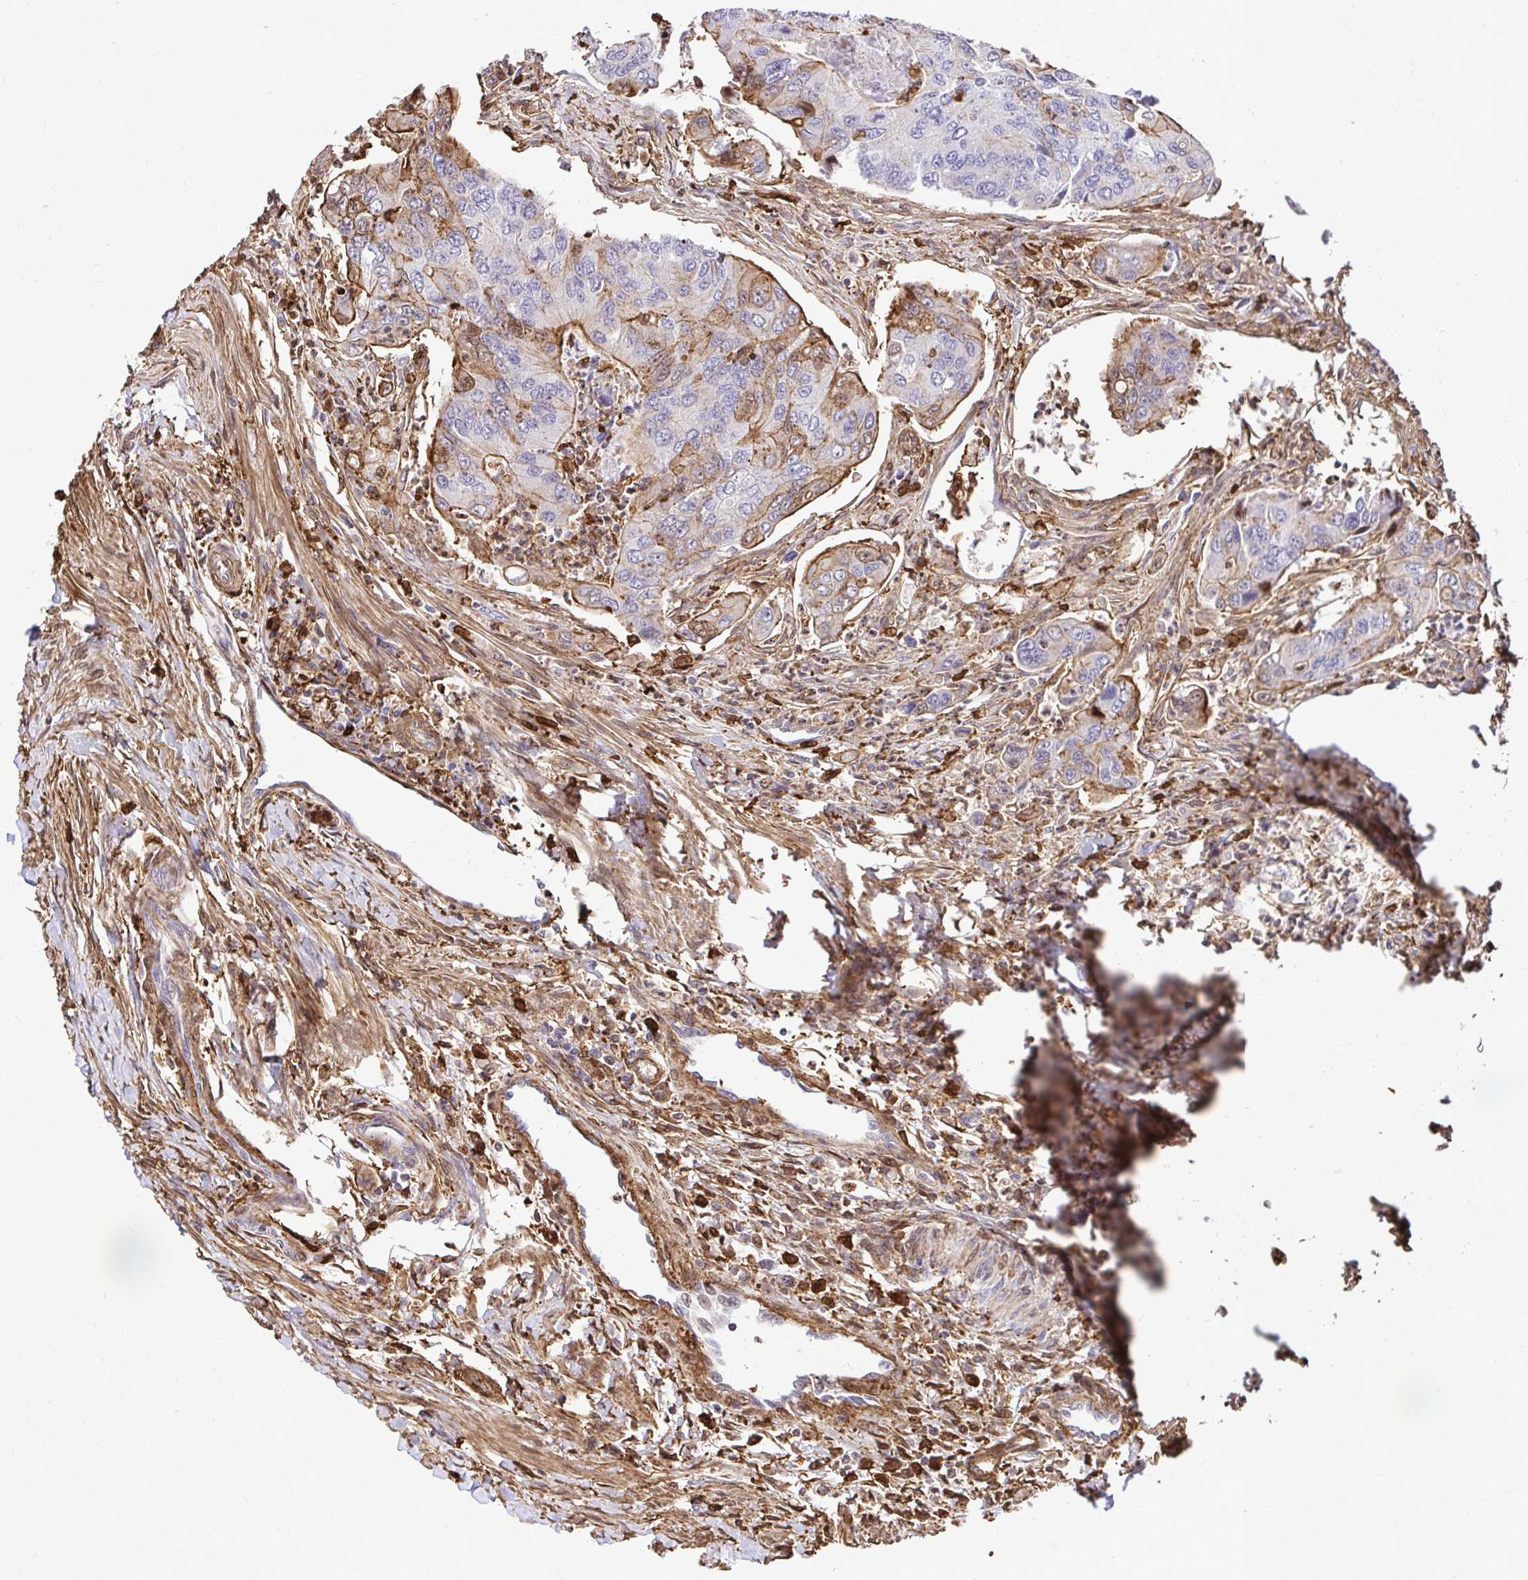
{"staining": {"intensity": "moderate", "quantity": "<25%", "location": "cytoplasmic/membranous"}, "tissue": "colorectal cancer", "cell_type": "Tumor cells", "image_type": "cancer", "snomed": [{"axis": "morphology", "description": "Adenocarcinoma, NOS"}, {"axis": "topography", "description": "Colon"}], "caption": "Moderate cytoplasmic/membranous protein expression is seen in approximately <25% of tumor cells in colorectal cancer.", "gene": "GSN", "patient": {"sex": "female", "age": 67}}